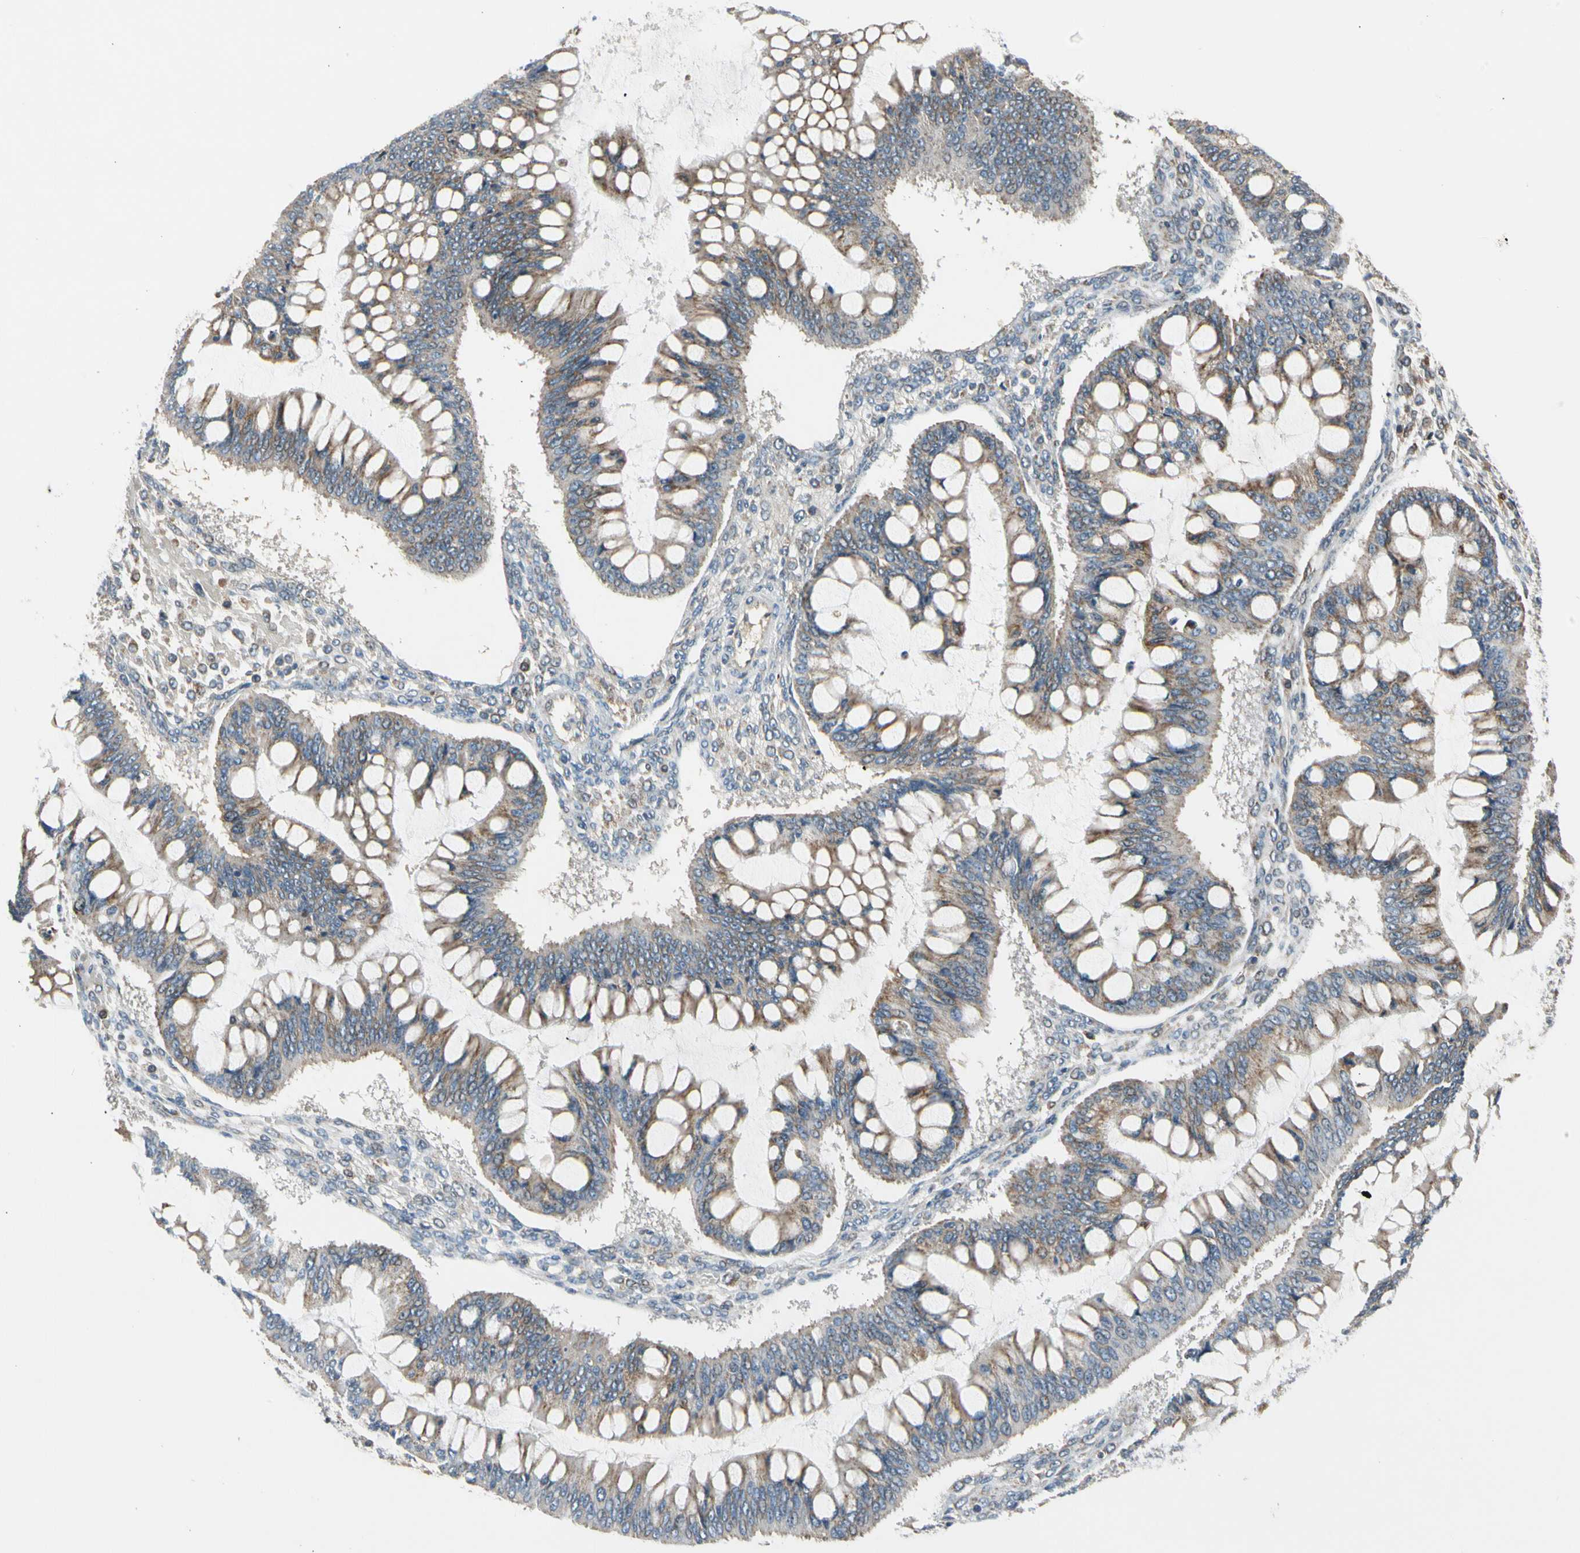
{"staining": {"intensity": "moderate", "quantity": ">75%", "location": "cytoplasmic/membranous"}, "tissue": "ovarian cancer", "cell_type": "Tumor cells", "image_type": "cancer", "snomed": [{"axis": "morphology", "description": "Cystadenocarcinoma, mucinous, NOS"}, {"axis": "topography", "description": "Ovary"}], "caption": "A brown stain labels moderate cytoplasmic/membranous positivity of a protein in human ovarian mucinous cystadenocarcinoma tumor cells. Immunohistochemistry stains the protein in brown and the nuclei are stained blue.", "gene": "NPHP3", "patient": {"sex": "female", "age": 73}}